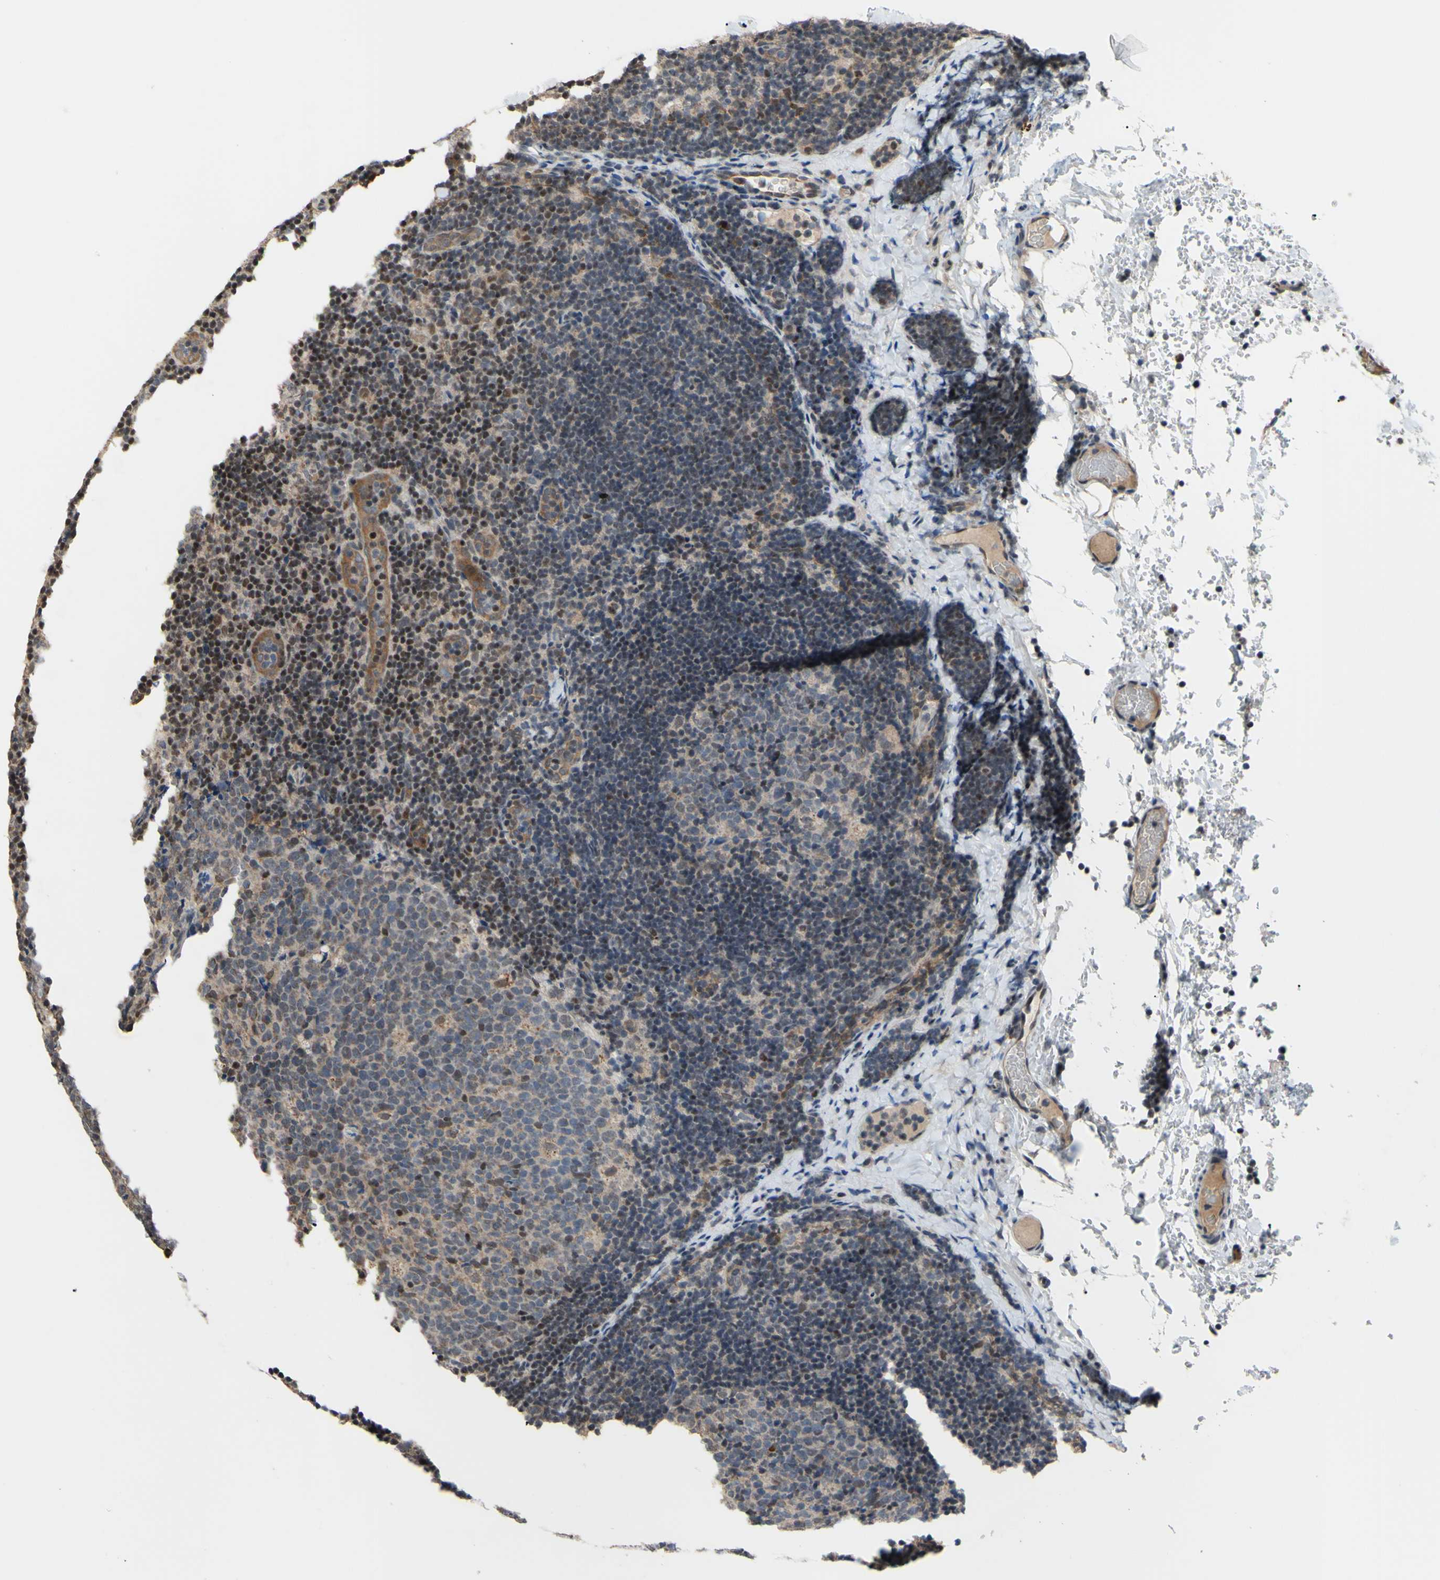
{"staining": {"intensity": "weak", "quantity": "25%-75%", "location": "cytoplasmic/membranous,nuclear"}, "tissue": "lymph node", "cell_type": "Germinal center cells", "image_type": "normal", "snomed": [{"axis": "morphology", "description": "Normal tissue, NOS"}, {"axis": "topography", "description": "Lymph node"}], "caption": "Immunohistochemical staining of normal human lymph node reveals low levels of weak cytoplasmic/membranous,nuclear positivity in approximately 25%-75% of germinal center cells.", "gene": "SP4", "patient": {"sex": "female", "age": 14}}